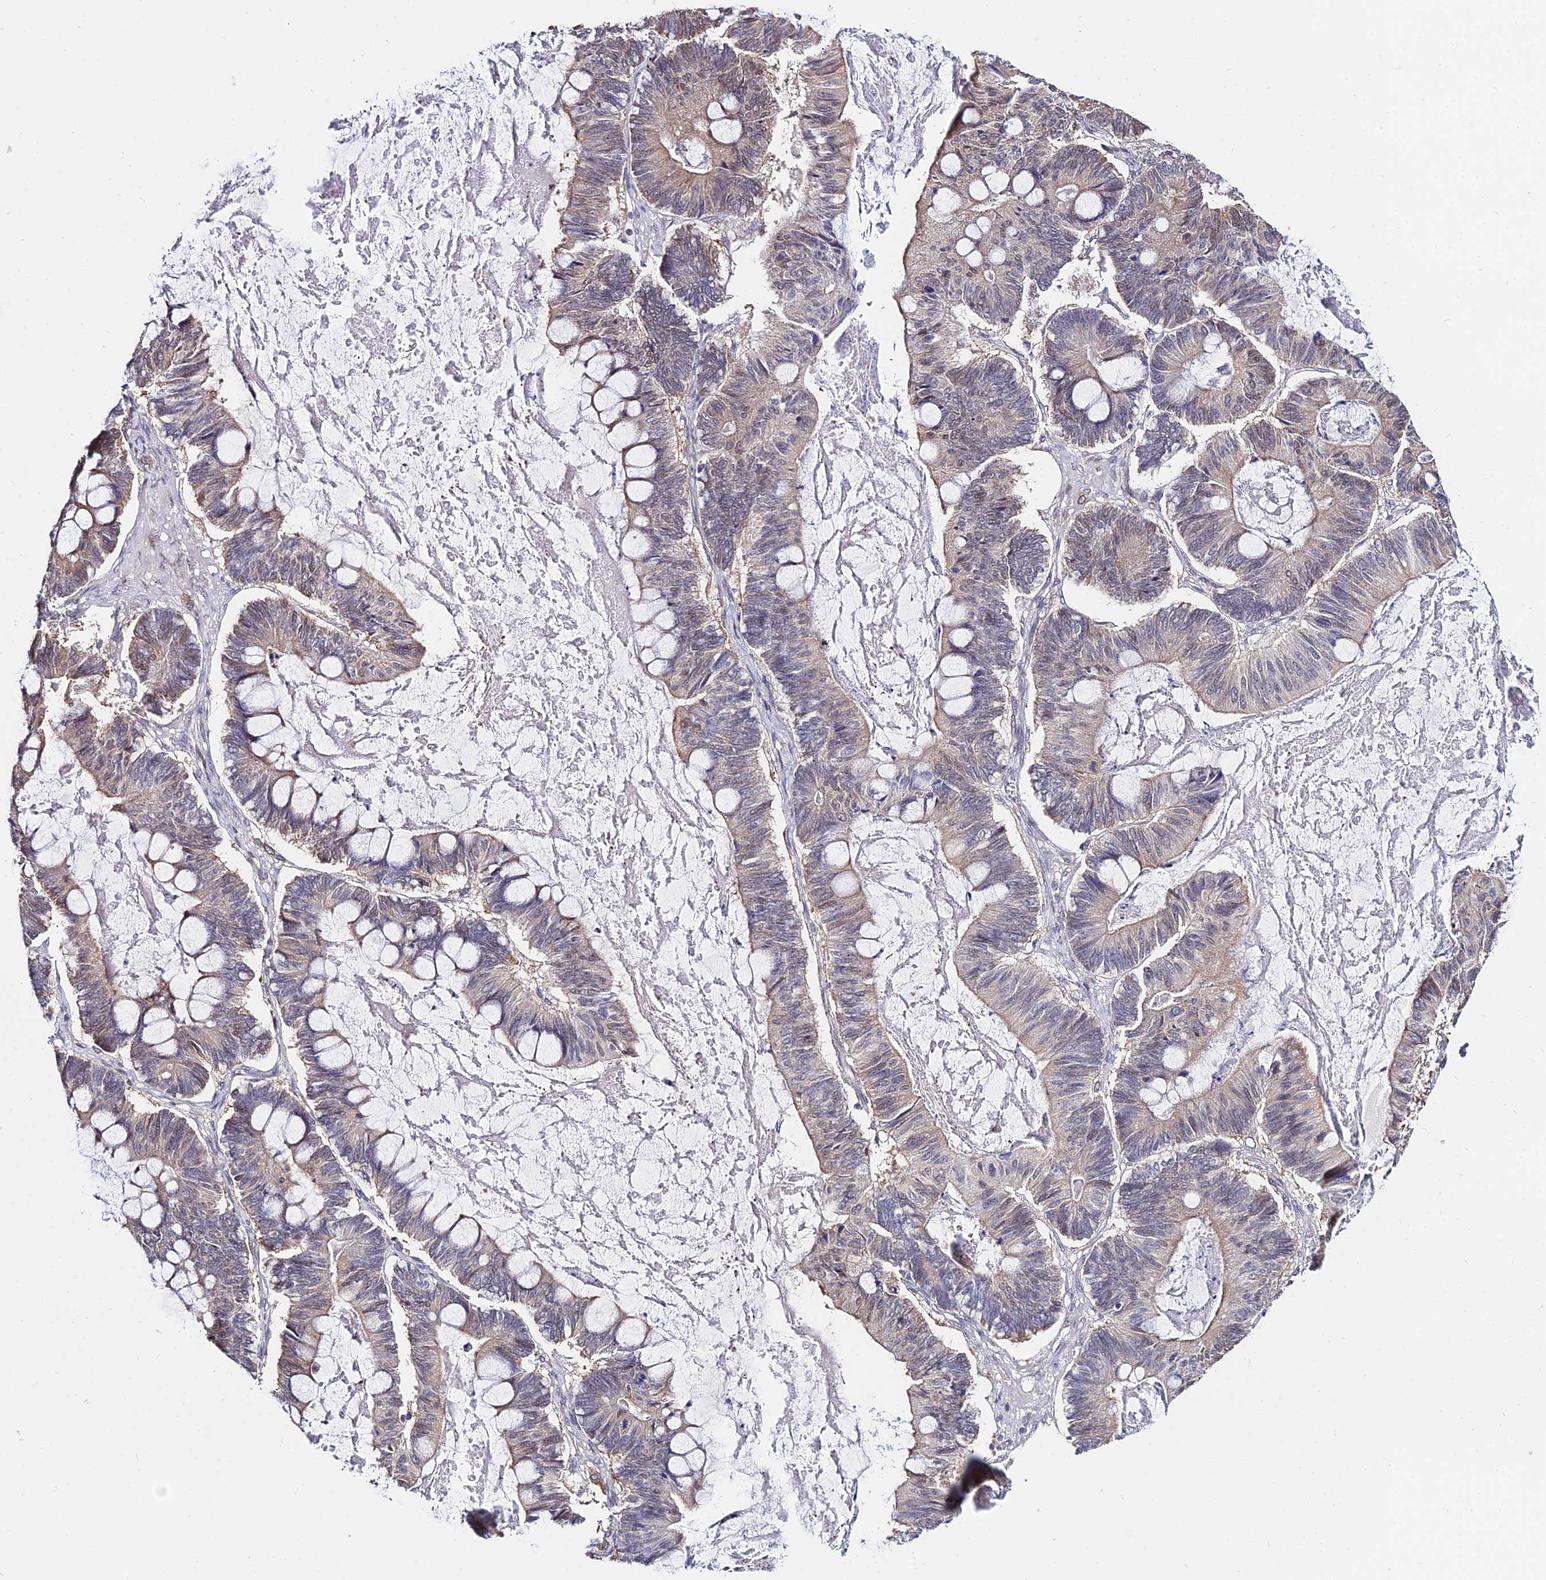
{"staining": {"intensity": "weak", "quantity": "25%-75%", "location": "cytoplasmic/membranous"}, "tissue": "ovarian cancer", "cell_type": "Tumor cells", "image_type": "cancer", "snomed": [{"axis": "morphology", "description": "Cystadenocarcinoma, mucinous, NOS"}, {"axis": "topography", "description": "Ovary"}], "caption": "Protein expression analysis of human ovarian cancer (mucinous cystadenocarcinoma) reveals weak cytoplasmic/membranous expression in approximately 25%-75% of tumor cells.", "gene": "INPP4A", "patient": {"sex": "female", "age": 61}}